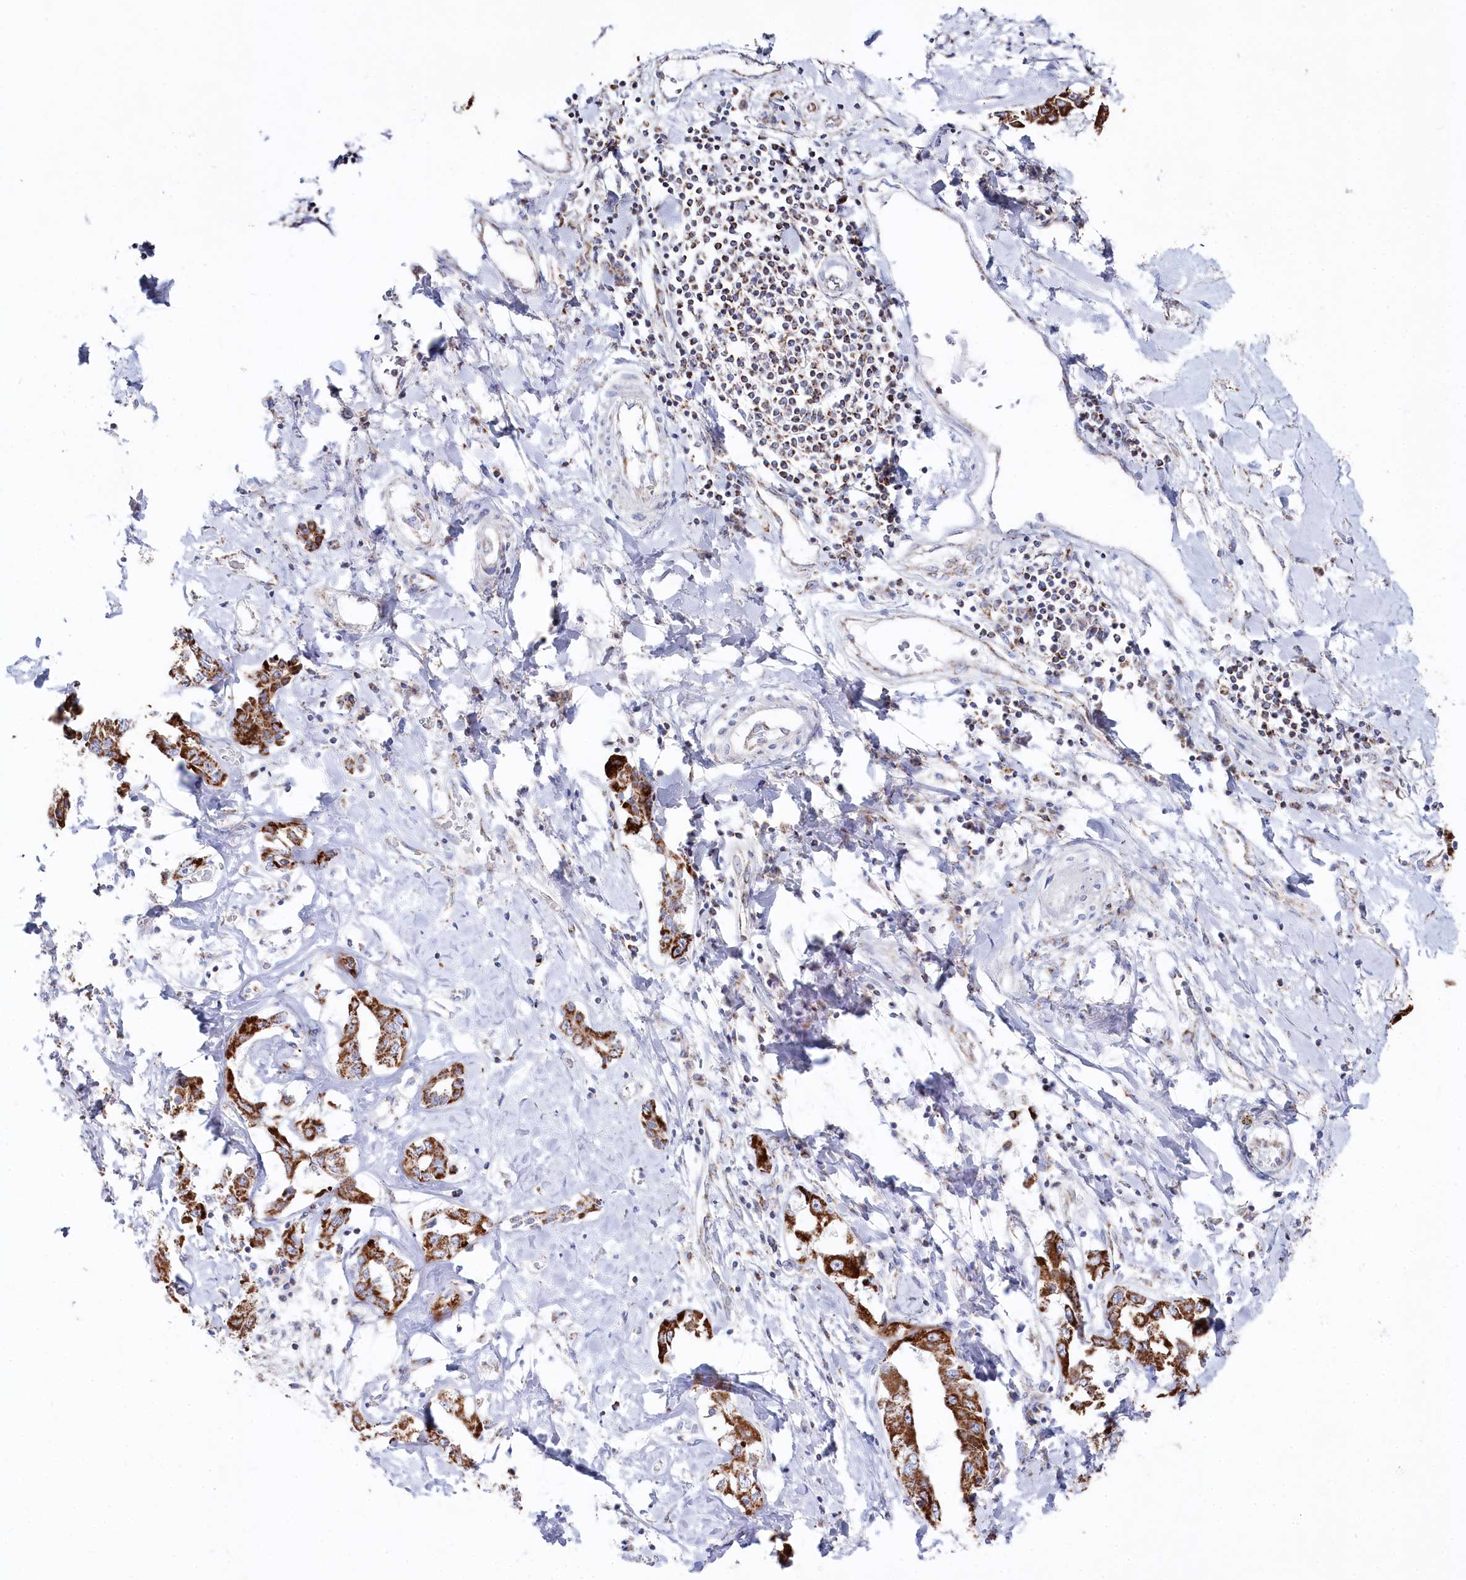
{"staining": {"intensity": "strong", "quantity": ">75%", "location": "cytoplasmic/membranous"}, "tissue": "liver cancer", "cell_type": "Tumor cells", "image_type": "cancer", "snomed": [{"axis": "morphology", "description": "Cholangiocarcinoma"}, {"axis": "topography", "description": "Liver"}], "caption": "Immunohistochemical staining of liver cholangiocarcinoma exhibits high levels of strong cytoplasmic/membranous positivity in about >75% of tumor cells. The protein of interest is shown in brown color, while the nuclei are stained blue.", "gene": "GLS2", "patient": {"sex": "male", "age": 59}}